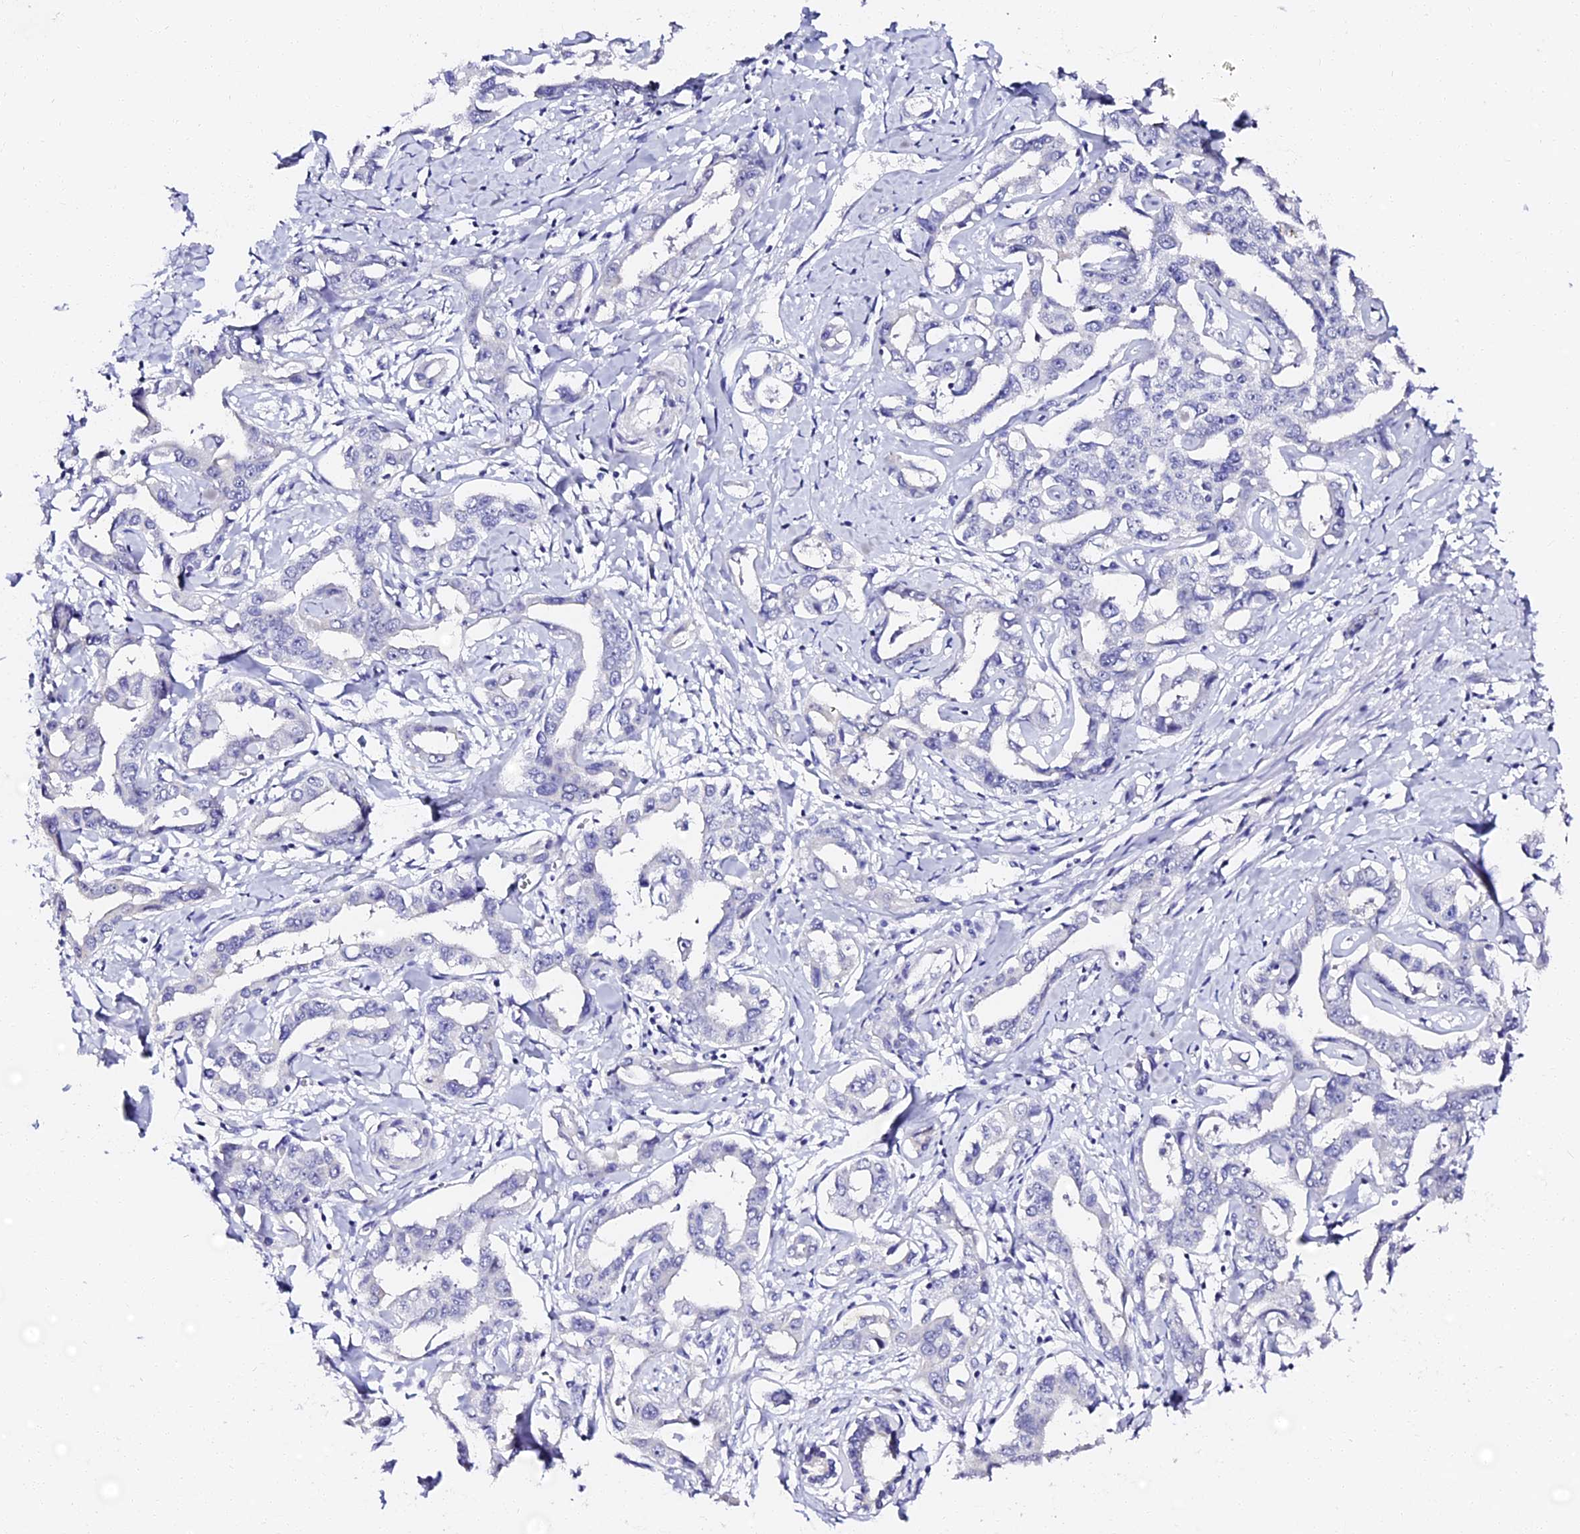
{"staining": {"intensity": "negative", "quantity": "none", "location": "none"}, "tissue": "liver cancer", "cell_type": "Tumor cells", "image_type": "cancer", "snomed": [{"axis": "morphology", "description": "Cholangiocarcinoma"}, {"axis": "topography", "description": "Liver"}], "caption": "Tumor cells are negative for brown protein staining in cholangiocarcinoma (liver). (DAB IHC with hematoxylin counter stain).", "gene": "VPS33B", "patient": {"sex": "male", "age": 59}}